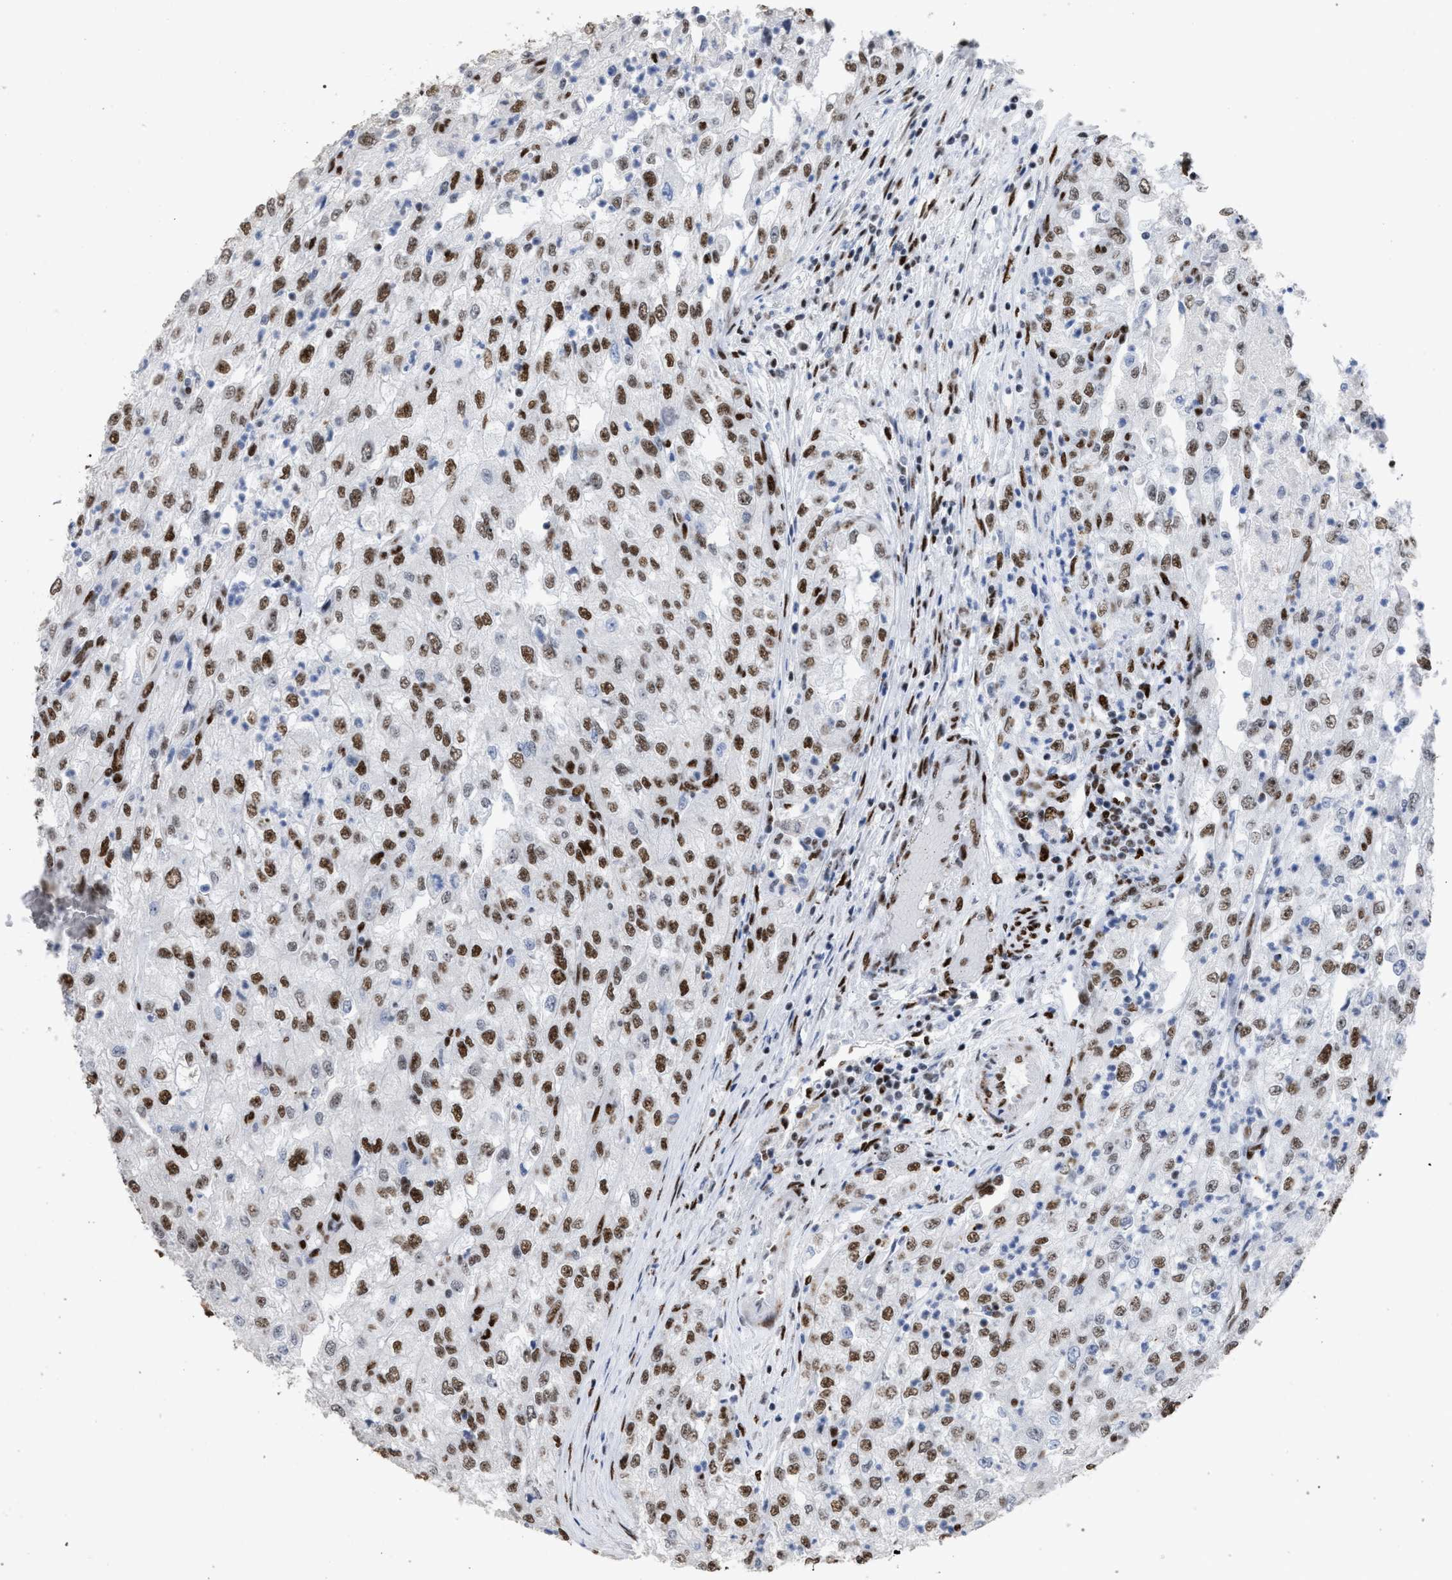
{"staining": {"intensity": "strong", "quantity": ">75%", "location": "nuclear"}, "tissue": "renal cancer", "cell_type": "Tumor cells", "image_type": "cancer", "snomed": [{"axis": "morphology", "description": "Adenocarcinoma, NOS"}, {"axis": "topography", "description": "Kidney"}], "caption": "Renal cancer (adenocarcinoma) was stained to show a protein in brown. There is high levels of strong nuclear staining in about >75% of tumor cells.", "gene": "TP53BP1", "patient": {"sex": "female", "age": 54}}